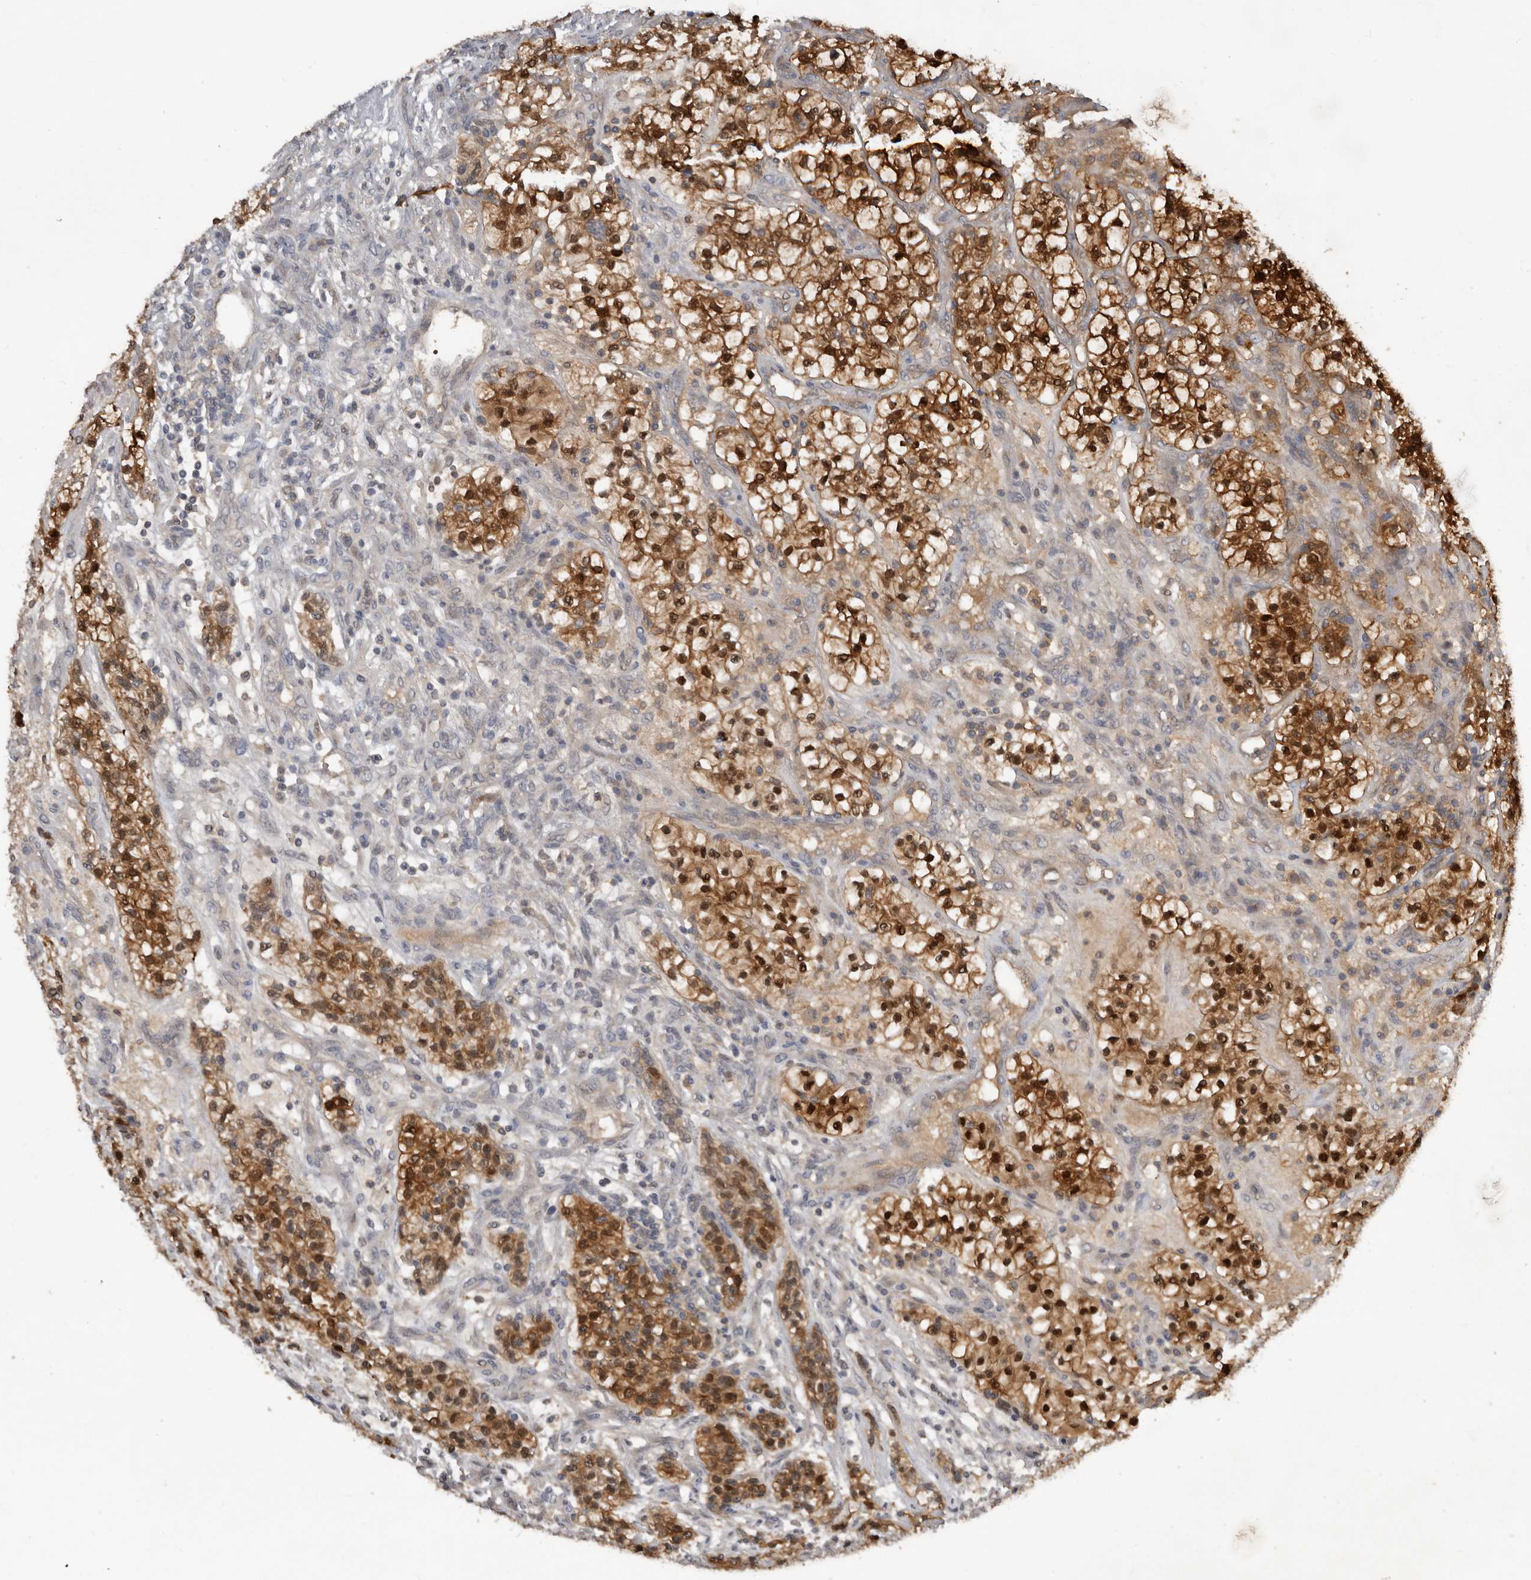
{"staining": {"intensity": "strong", "quantity": ">75%", "location": "cytoplasmic/membranous,nuclear"}, "tissue": "renal cancer", "cell_type": "Tumor cells", "image_type": "cancer", "snomed": [{"axis": "morphology", "description": "Adenocarcinoma, NOS"}, {"axis": "topography", "description": "Kidney"}], "caption": "Immunohistochemistry micrograph of renal cancer stained for a protein (brown), which exhibits high levels of strong cytoplasmic/membranous and nuclear positivity in approximately >75% of tumor cells.", "gene": "RBKS", "patient": {"sex": "female", "age": 57}}